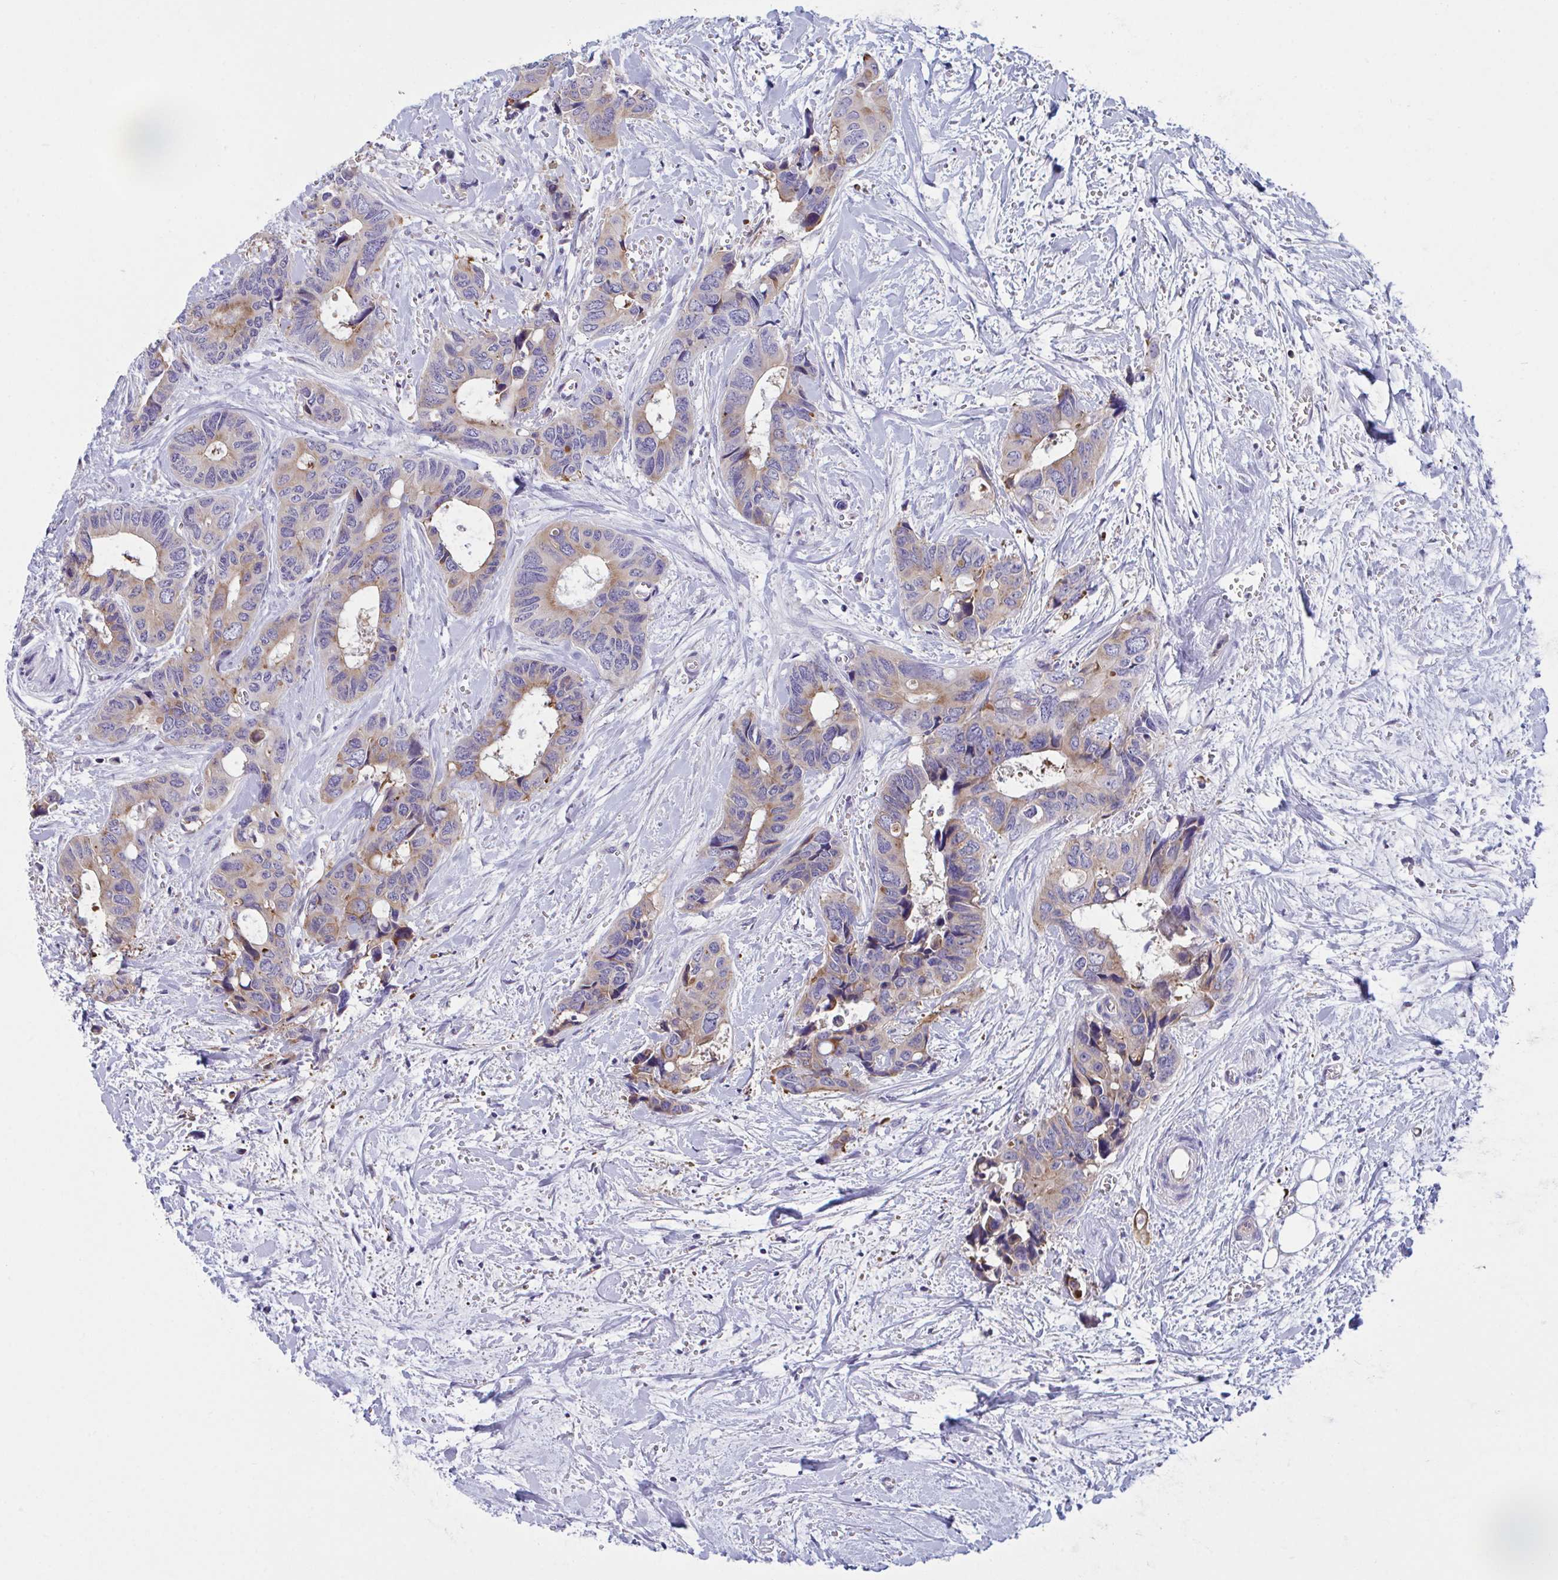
{"staining": {"intensity": "weak", "quantity": "<25%", "location": "cytoplasmic/membranous"}, "tissue": "colorectal cancer", "cell_type": "Tumor cells", "image_type": "cancer", "snomed": [{"axis": "morphology", "description": "Adenocarcinoma, NOS"}, {"axis": "topography", "description": "Rectum"}], "caption": "Colorectal cancer was stained to show a protein in brown. There is no significant staining in tumor cells.", "gene": "MS4A14", "patient": {"sex": "male", "age": 76}}